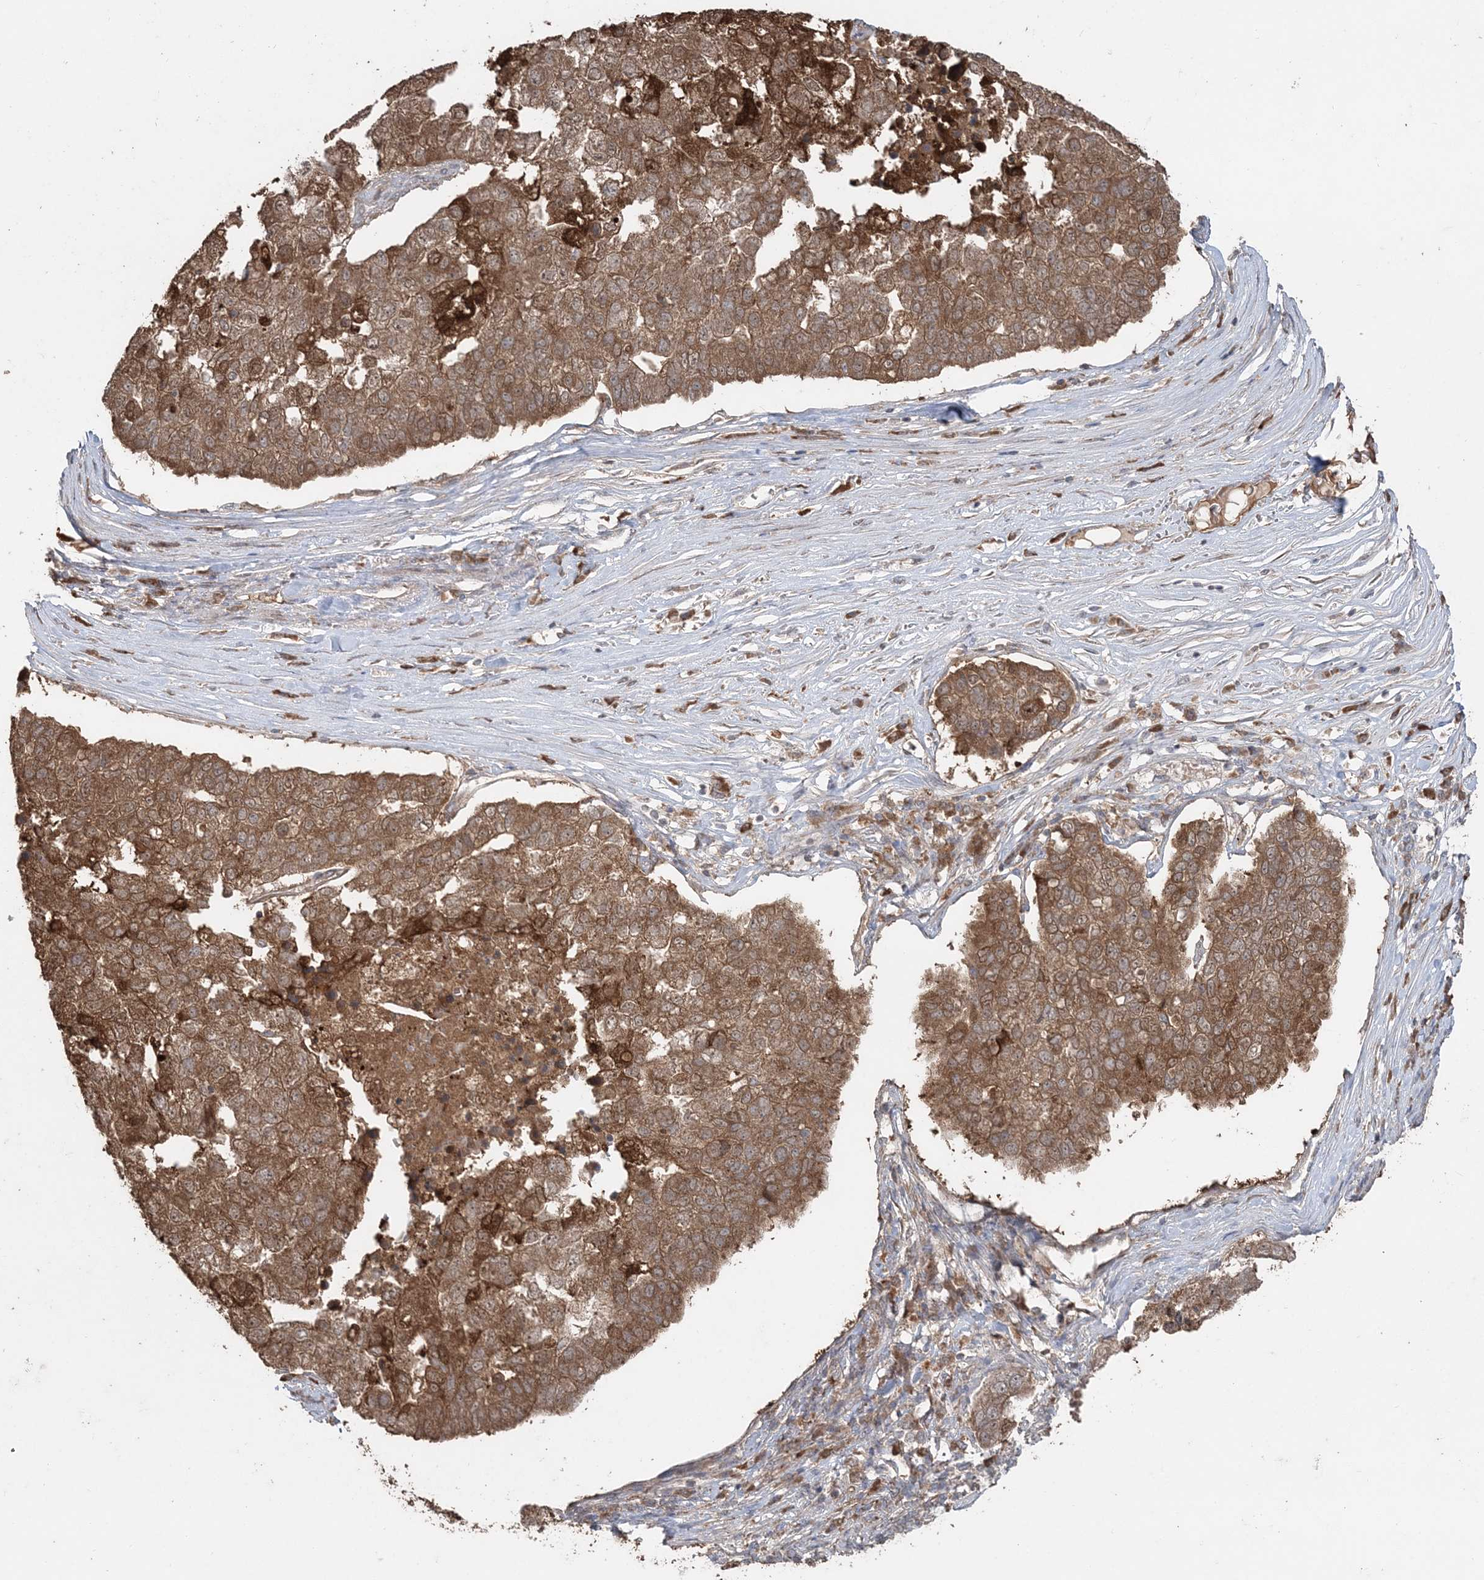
{"staining": {"intensity": "strong", "quantity": ">75%", "location": "cytoplasmic/membranous"}, "tissue": "pancreatic cancer", "cell_type": "Tumor cells", "image_type": "cancer", "snomed": [{"axis": "morphology", "description": "Adenocarcinoma, NOS"}, {"axis": "topography", "description": "Pancreas"}], "caption": "Human pancreatic cancer (adenocarcinoma) stained for a protein (brown) exhibits strong cytoplasmic/membranous positive positivity in approximately >75% of tumor cells.", "gene": "SLU7", "patient": {"sex": "female", "age": 61}}